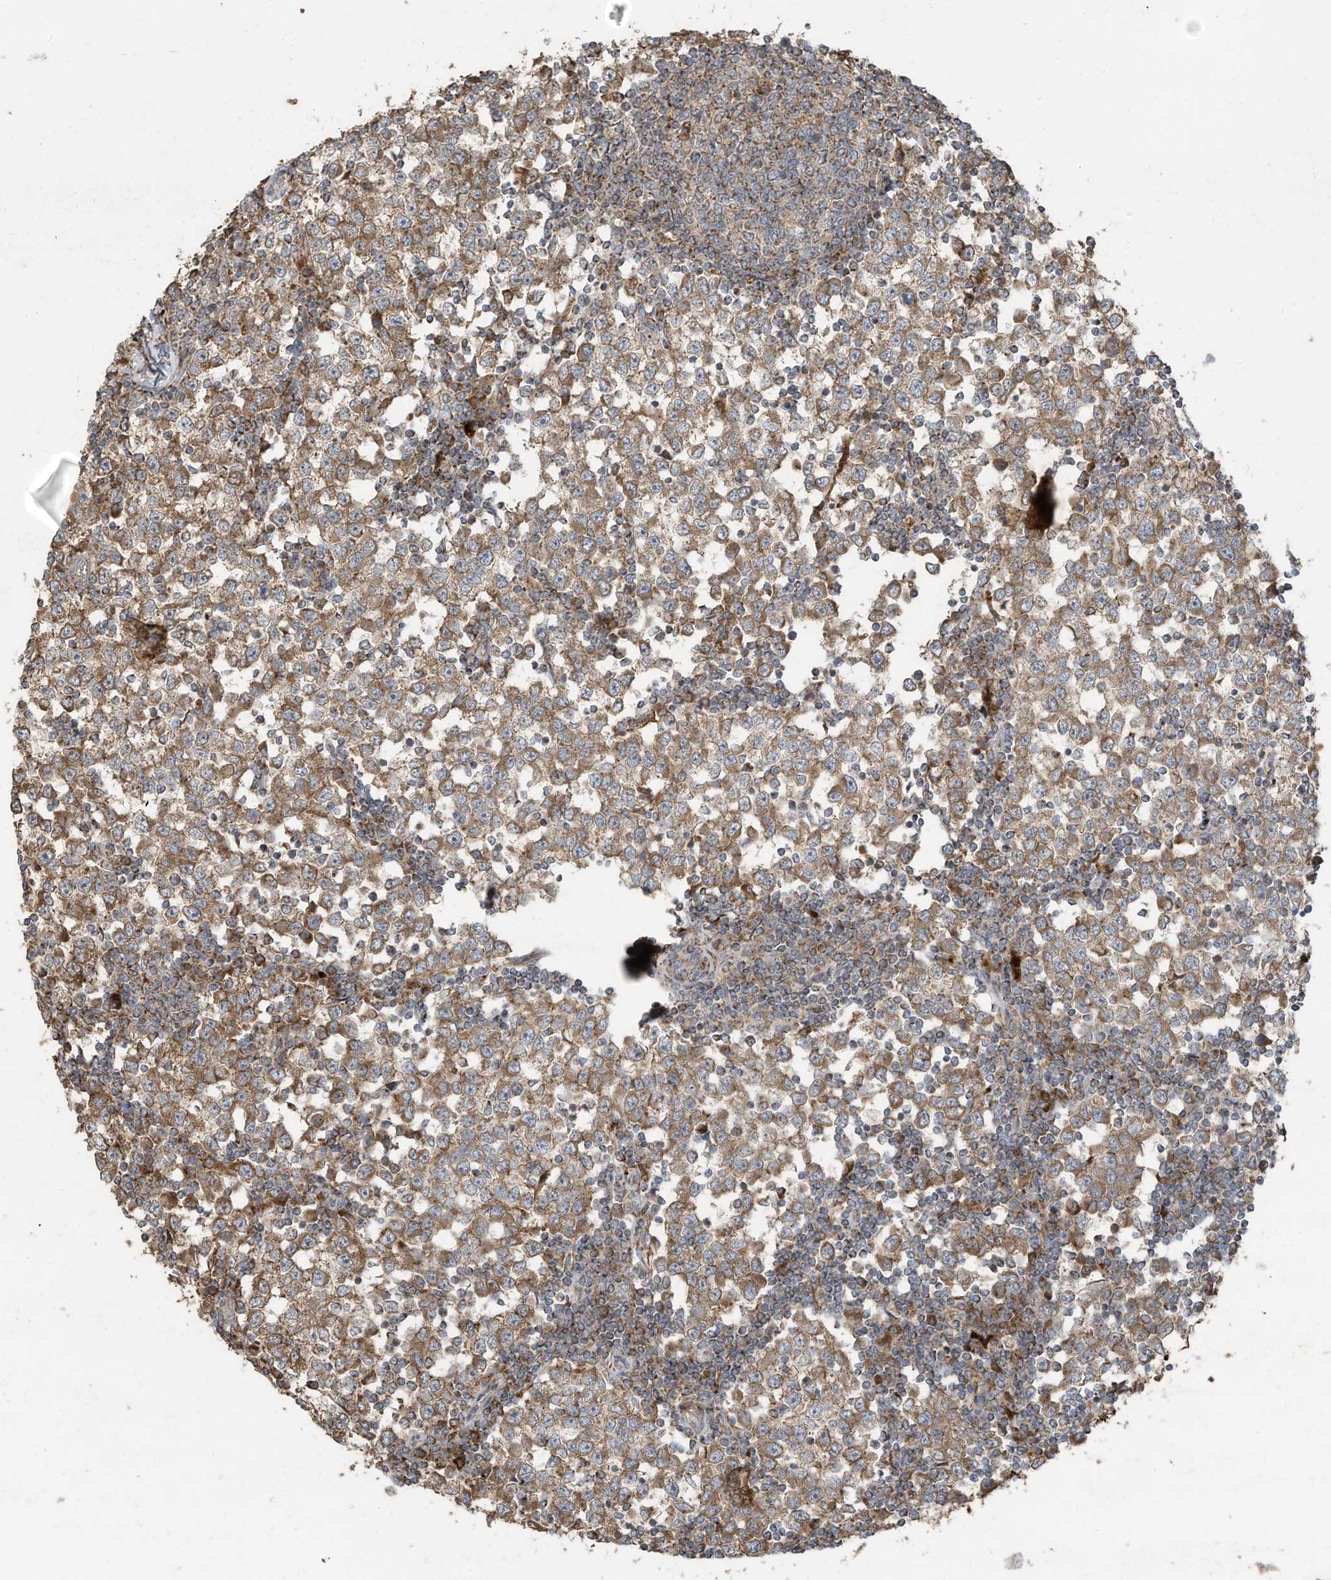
{"staining": {"intensity": "moderate", "quantity": ">75%", "location": "cytoplasmic/membranous"}, "tissue": "testis cancer", "cell_type": "Tumor cells", "image_type": "cancer", "snomed": [{"axis": "morphology", "description": "Seminoma, NOS"}, {"axis": "topography", "description": "Testis"}], "caption": "Moderate cytoplasmic/membranous protein expression is identified in approximately >75% of tumor cells in testis cancer. (DAB = brown stain, brightfield microscopy at high magnification).", "gene": "C2orf74", "patient": {"sex": "male", "age": 65}}